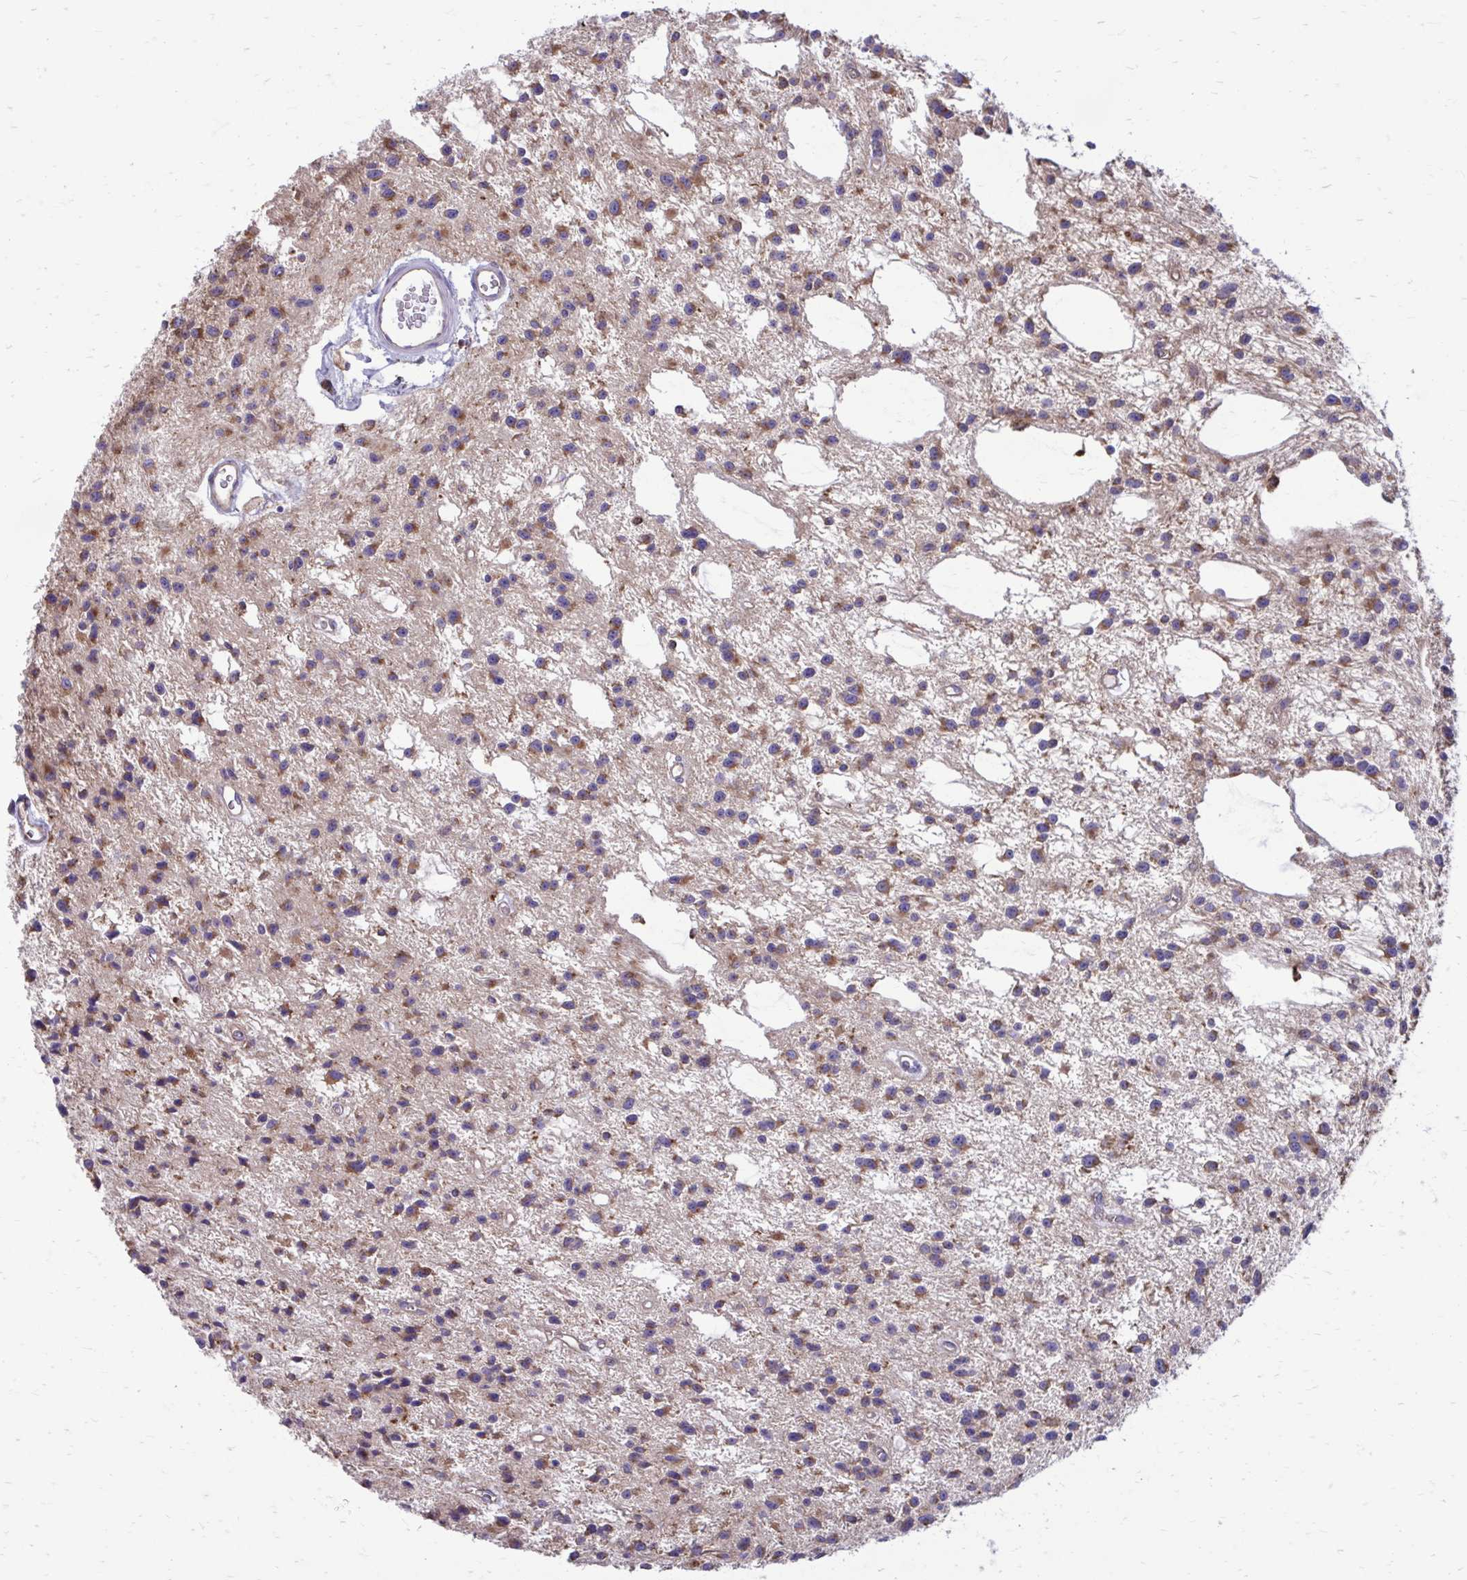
{"staining": {"intensity": "moderate", "quantity": "25%-75%", "location": "cytoplasmic/membranous"}, "tissue": "glioma", "cell_type": "Tumor cells", "image_type": "cancer", "snomed": [{"axis": "morphology", "description": "Glioma, malignant, Low grade"}, {"axis": "topography", "description": "Brain"}], "caption": "The micrograph shows a brown stain indicating the presence of a protein in the cytoplasmic/membranous of tumor cells in malignant low-grade glioma. Ihc stains the protein of interest in brown and the nuclei are stained blue.", "gene": "CLTA", "patient": {"sex": "male", "age": 43}}